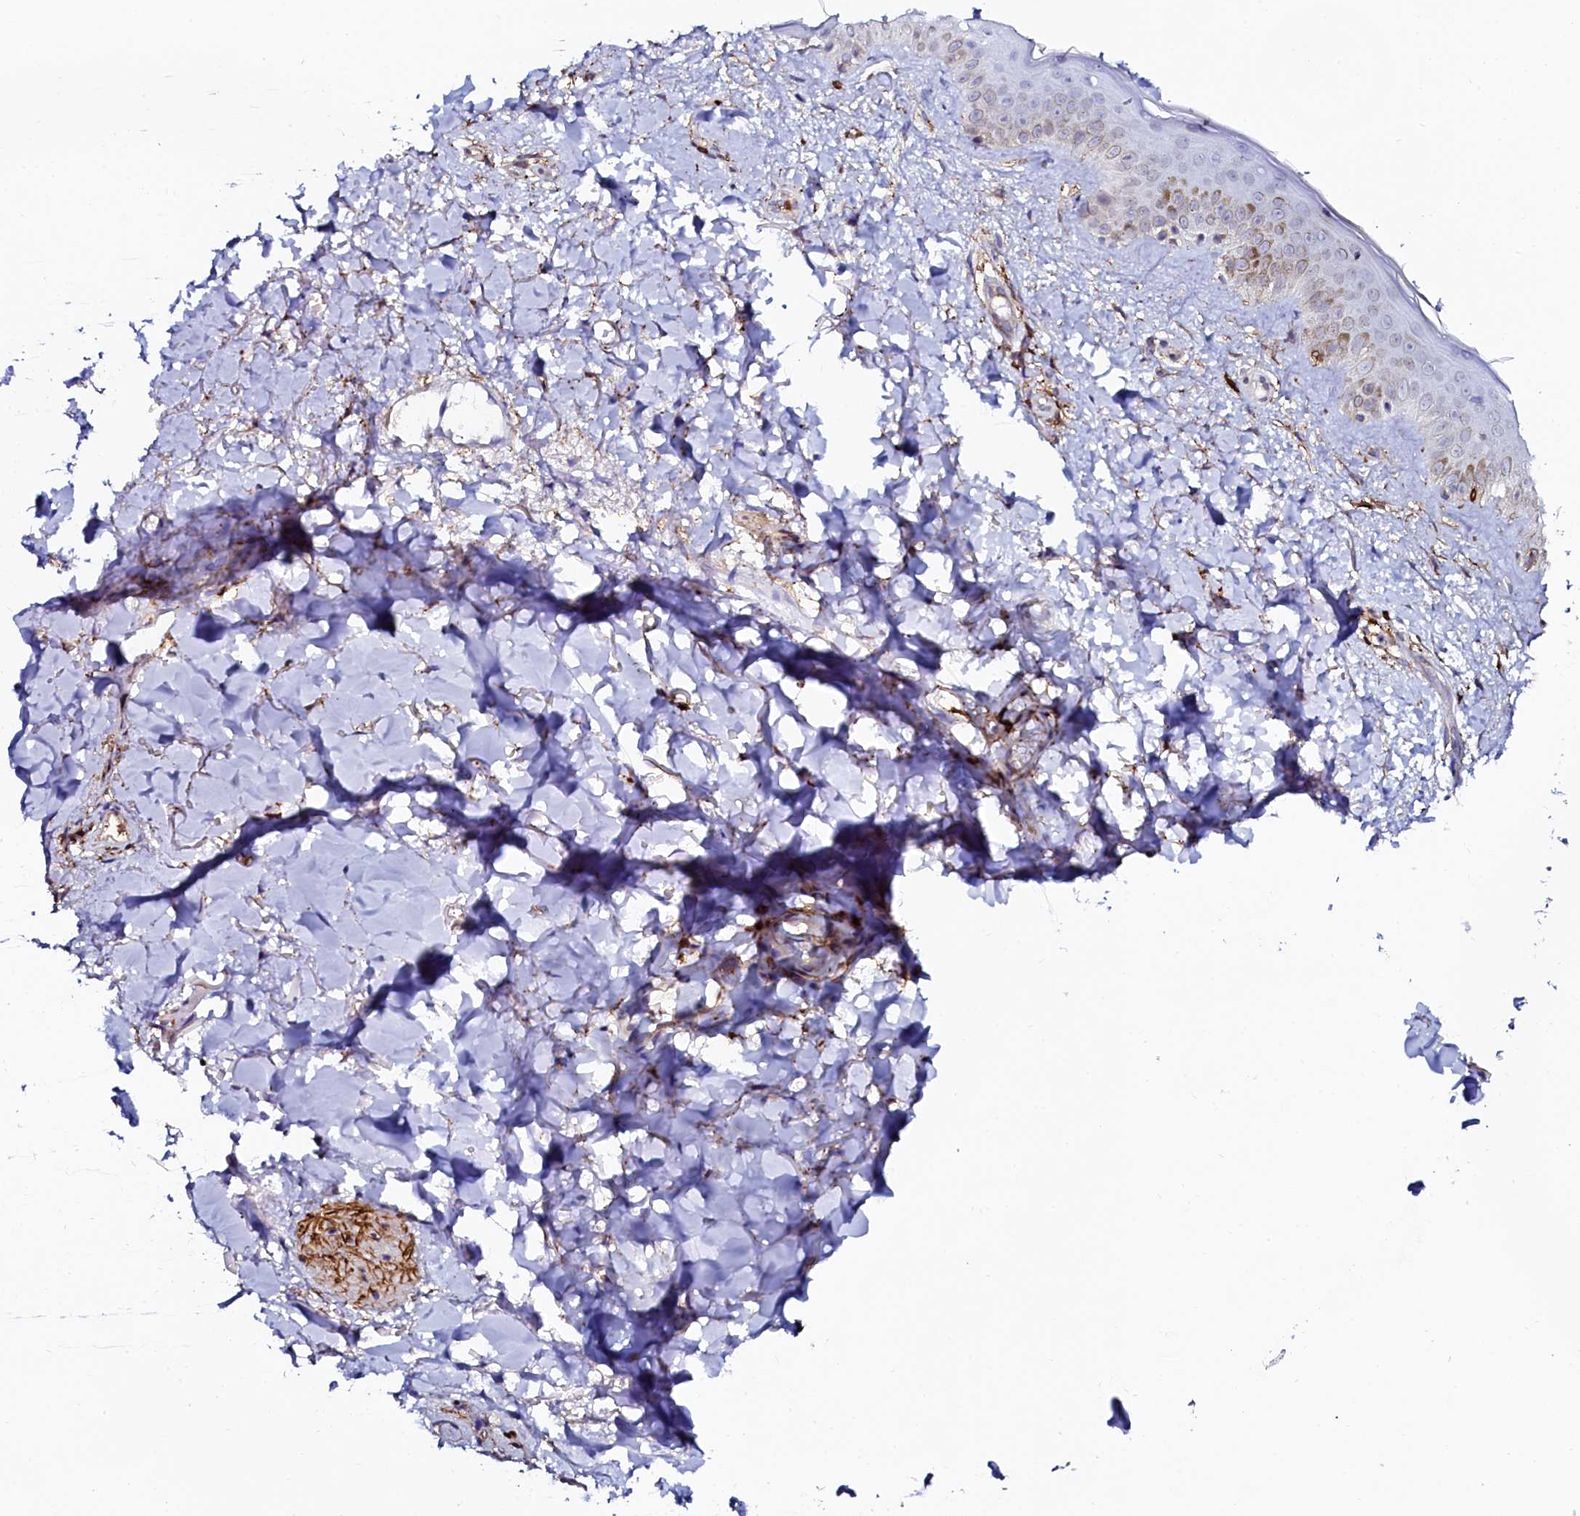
{"staining": {"intensity": "negative", "quantity": "none", "location": "none"}, "tissue": "skin", "cell_type": "Fibroblasts", "image_type": "normal", "snomed": [{"axis": "morphology", "description": "Normal tissue, NOS"}, {"axis": "topography", "description": "Skin"}], "caption": "DAB (3,3'-diaminobenzidine) immunohistochemical staining of normal human skin reveals no significant expression in fibroblasts. The staining was performed using DAB (3,3'-diaminobenzidine) to visualize the protein expression in brown, while the nuclei were stained in blue with hematoxylin (Magnification: 20x).", "gene": "AAAS", "patient": {"sex": "female", "age": 58}}